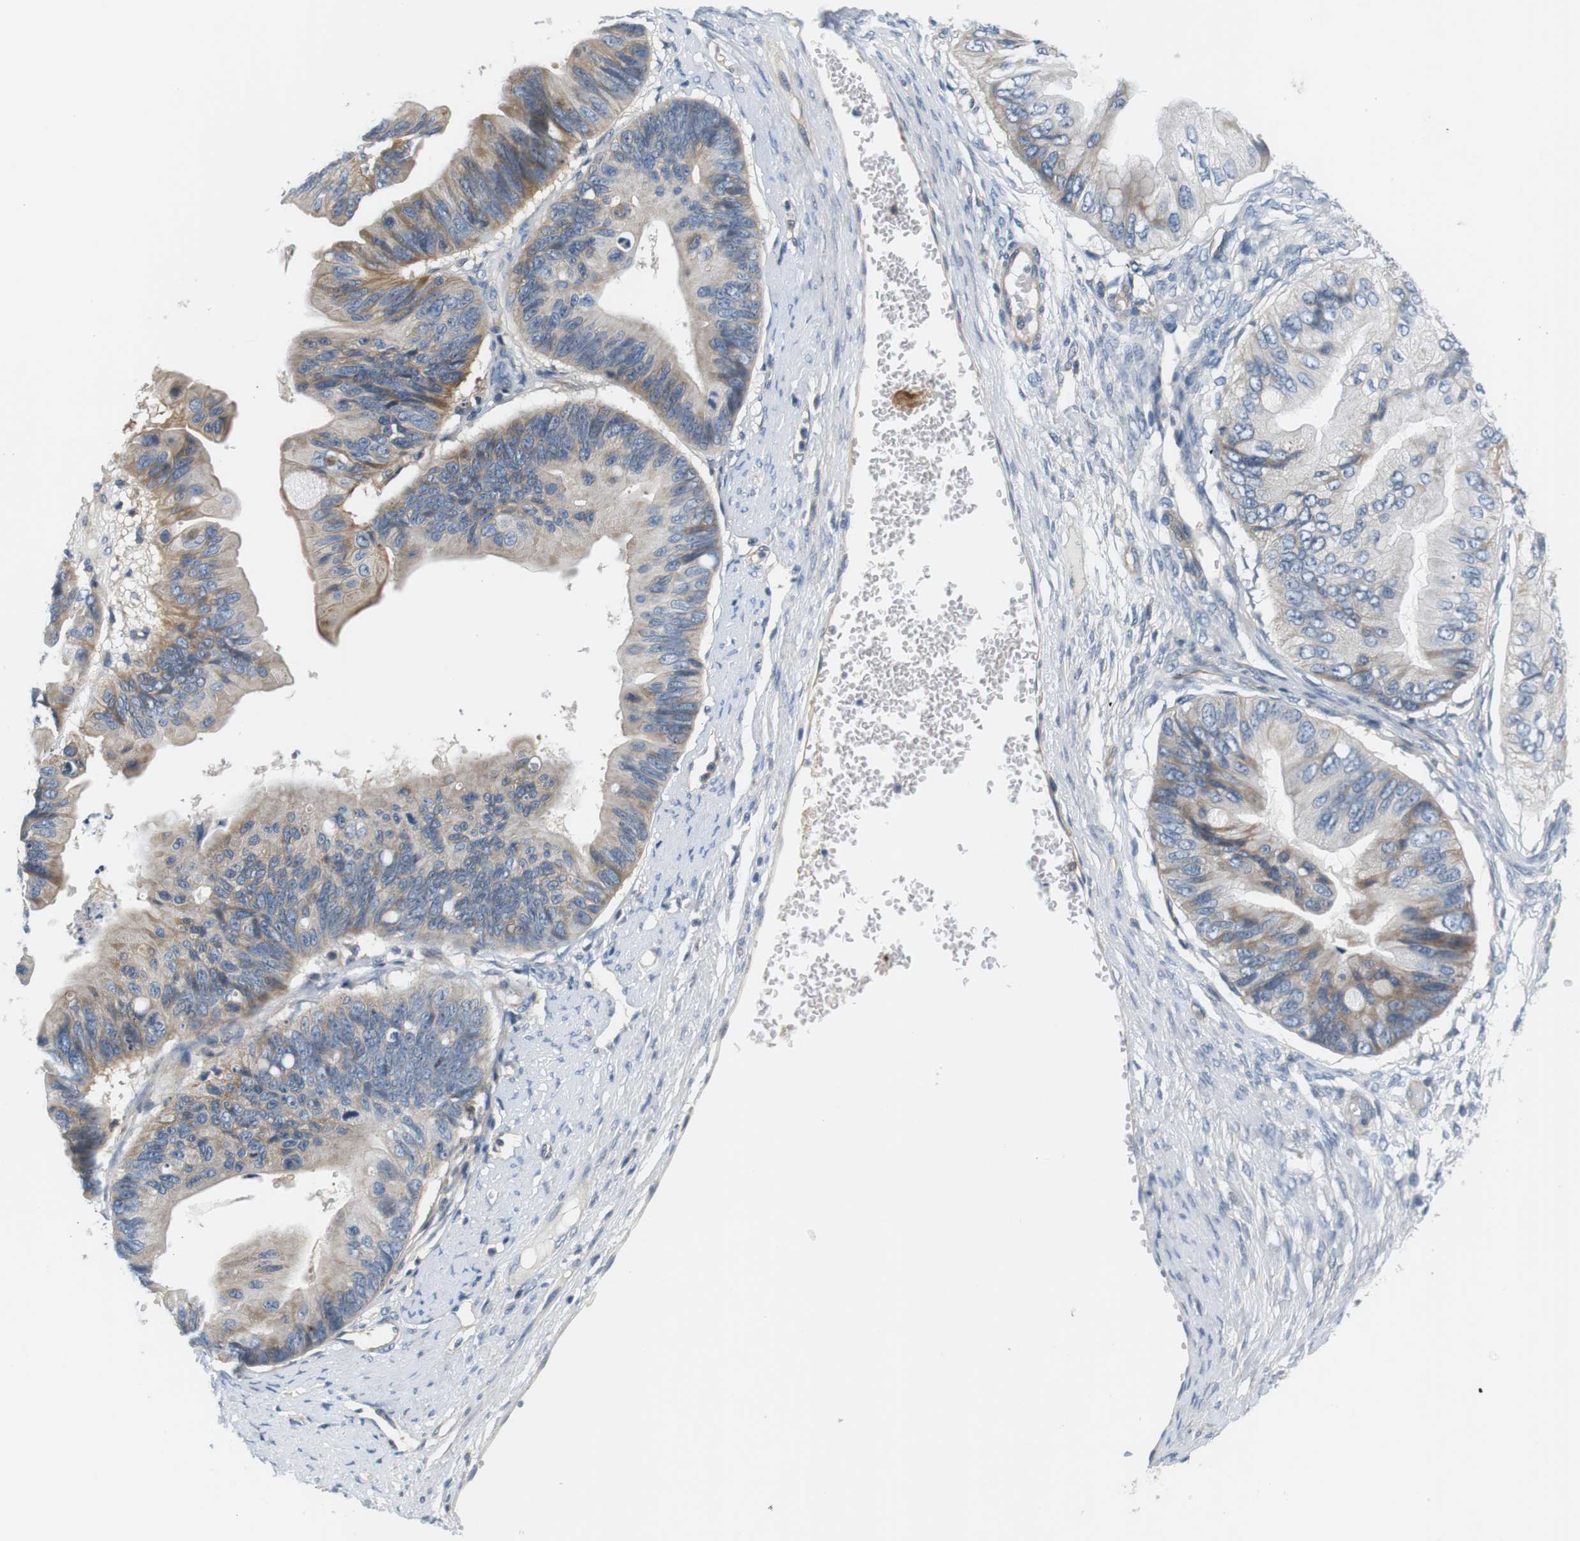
{"staining": {"intensity": "moderate", "quantity": "25%-75%", "location": "cytoplasmic/membranous"}, "tissue": "ovarian cancer", "cell_type": "Tumor cells", "image_type": "cancer", "snomed": [{"axis": "morphology", "description": "Cystadenocarcinoma, mucinous, NOS"}, {"axis": "topography", "description": "Ovary"}], "caption": "About 25%-75% of tumor cells in mucinous cystadenocarcinoma (ovarian) reveal moderate cytoplasmic/membranous protein staining as visualized by brown immunohistochemical staining.", "gene": "SLC30A1", "patient": {"sex": "female", "age": 61}}